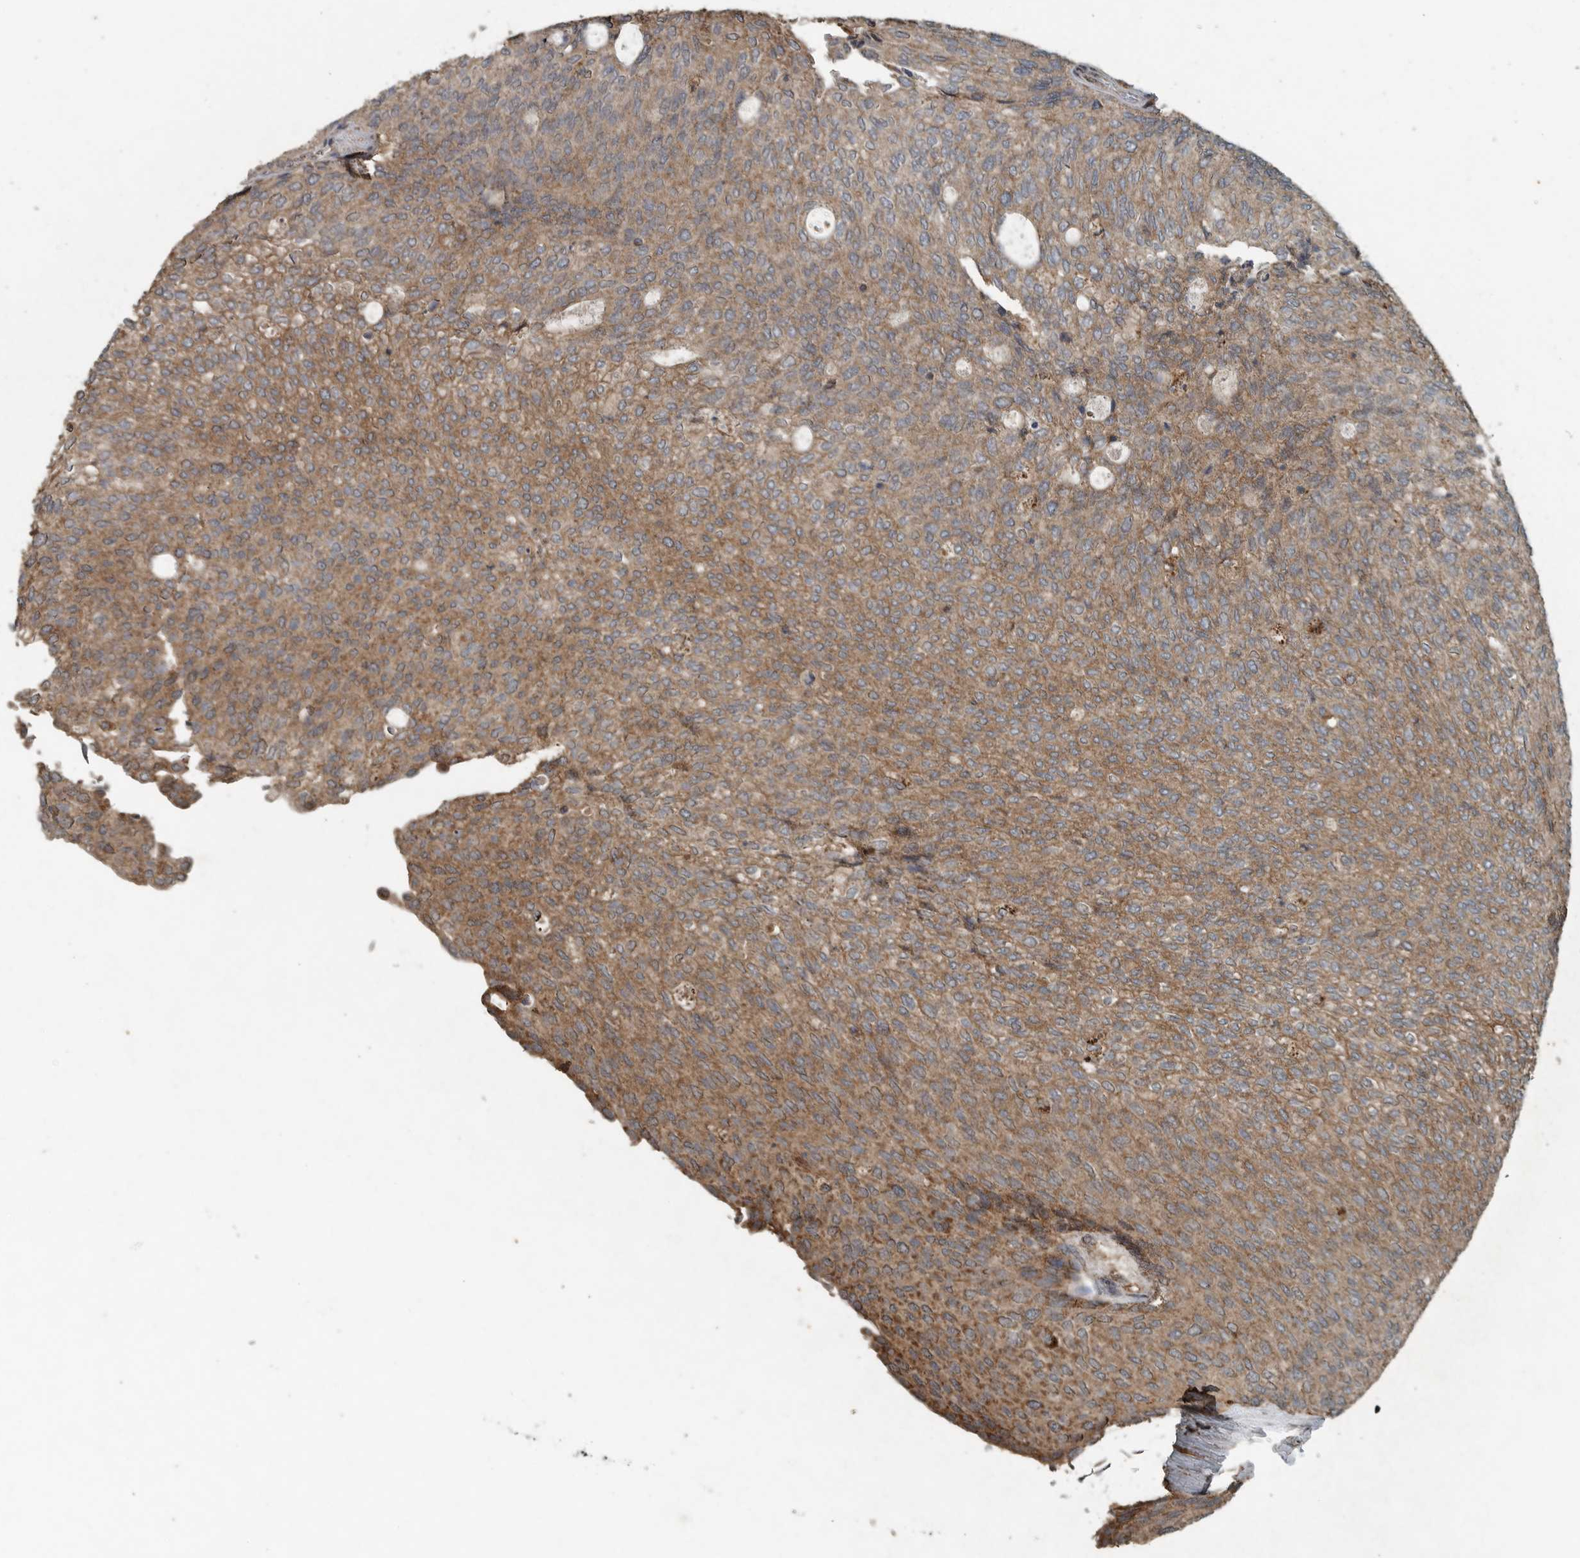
{"staining": {"intensity": "moderate", "quantity": ">75%", "location": "cytoplasmic/membranous"}, "tissue": "urothelial cancer", "cell_type": "Tumor cells", "image_type": "cancer", "snomed": [{"axis": "morphology", "description": "Urothelial carcinoma, Low grade"}, {"axis": "topography", "description": "Urinary bladder"}], "caption": "Protein staining of low-grade urothelial carcinoma tissue reveals moderate cytoplasmic/membranous expression in about >75% of tumor cells.", "gene": "IL6ST", "patient": {"sex": "female", "age": 79}}